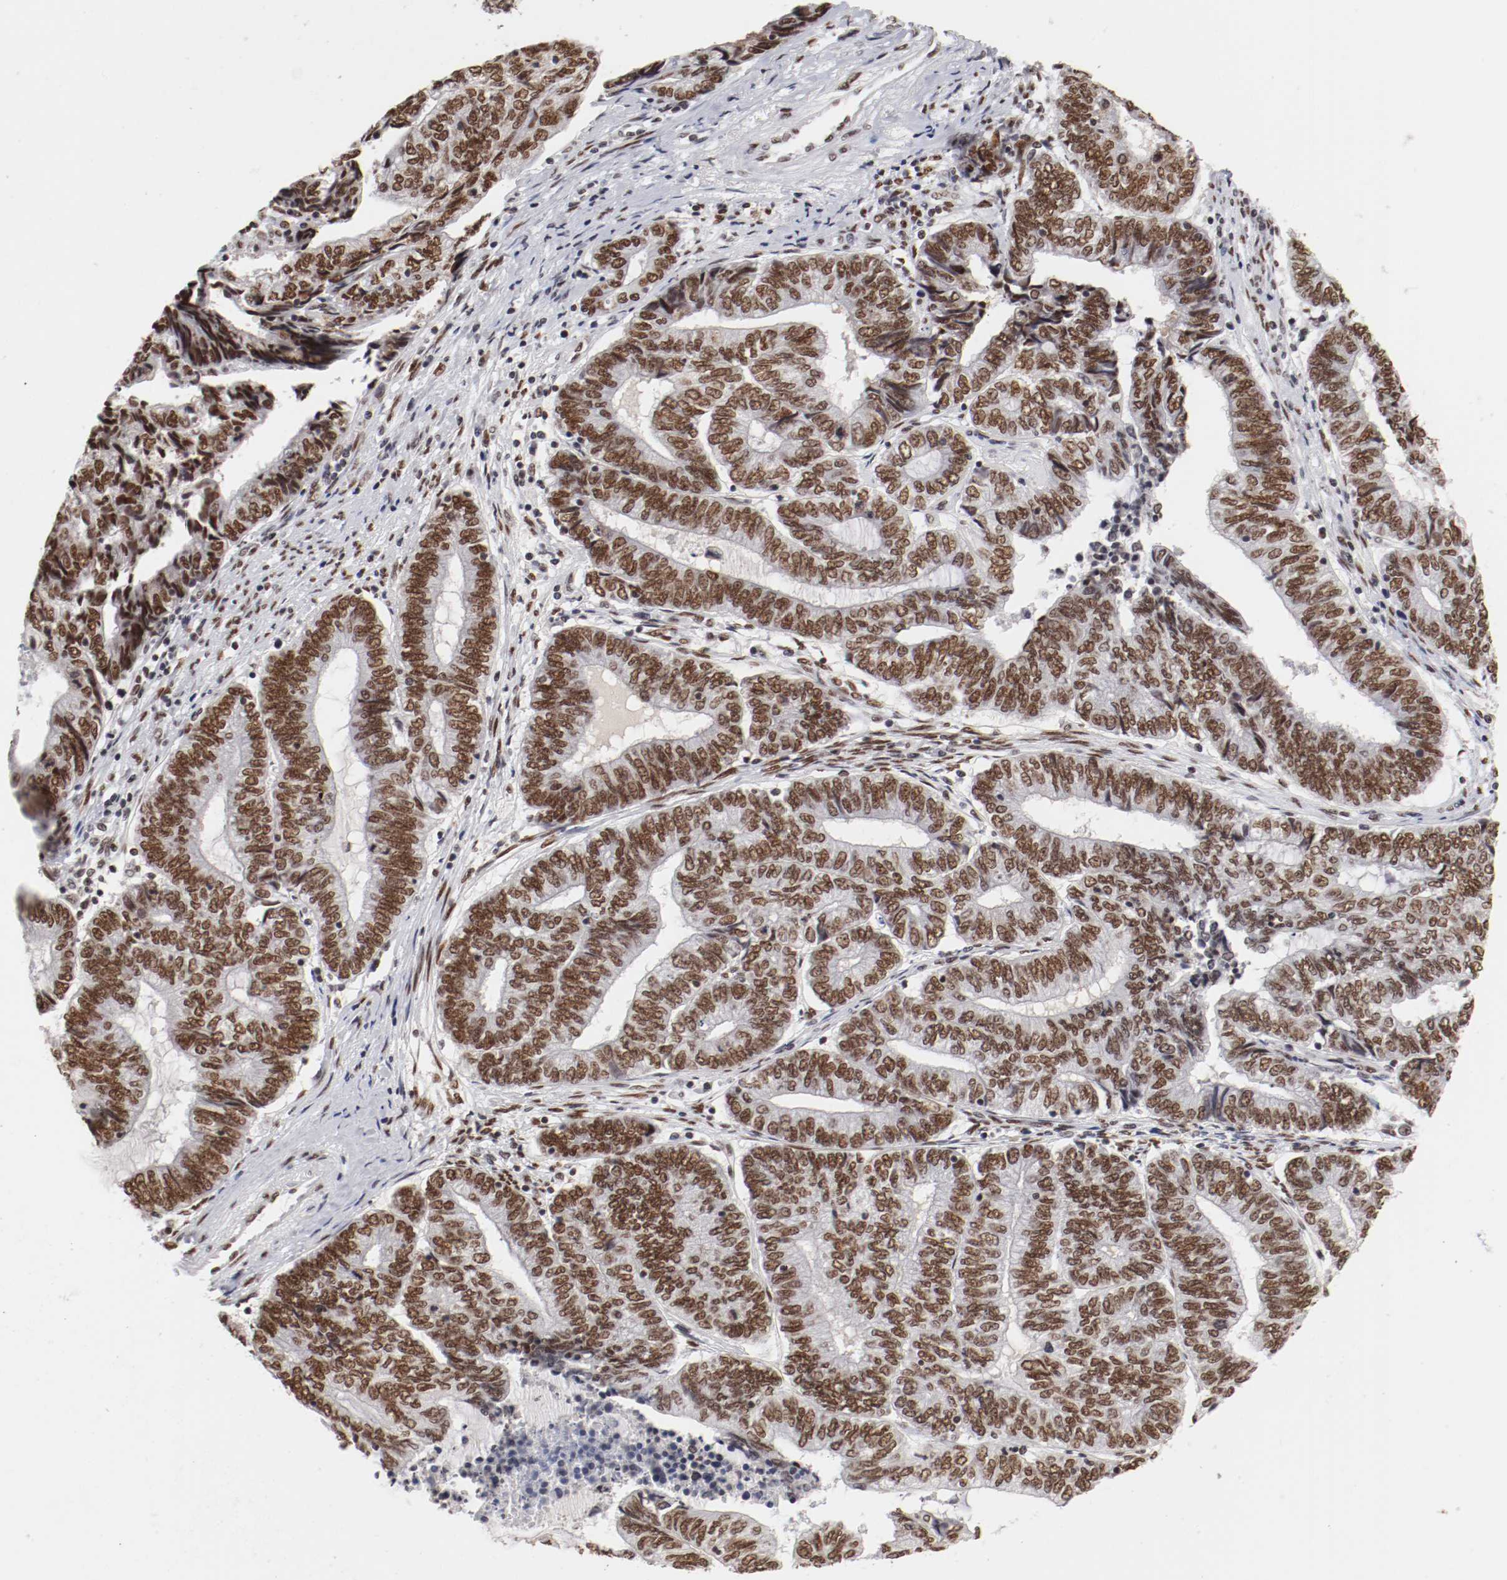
{"staining": {"intensity": "moderate", "quantity": ">75%", "location": "nuclear"}, "tissue": "endometrial cancer", "cell_type": "Tumor cells", "image_type": "cancer", "snomed": [{"axis": "morphology", "description": "Adenocarcinoma, NOS"}, {"axis": "topography", "description": "Uterus"}, {"axis": "topography", "description": "Endometrium"}], "caption": "Immunohistochemical staining of endometrial cancer reveals medium levels of moderate nuclear staining in about >75% of tumor cells.", "gene": "TP53BP1", "patient": {"sex": "female", "age": 70}}